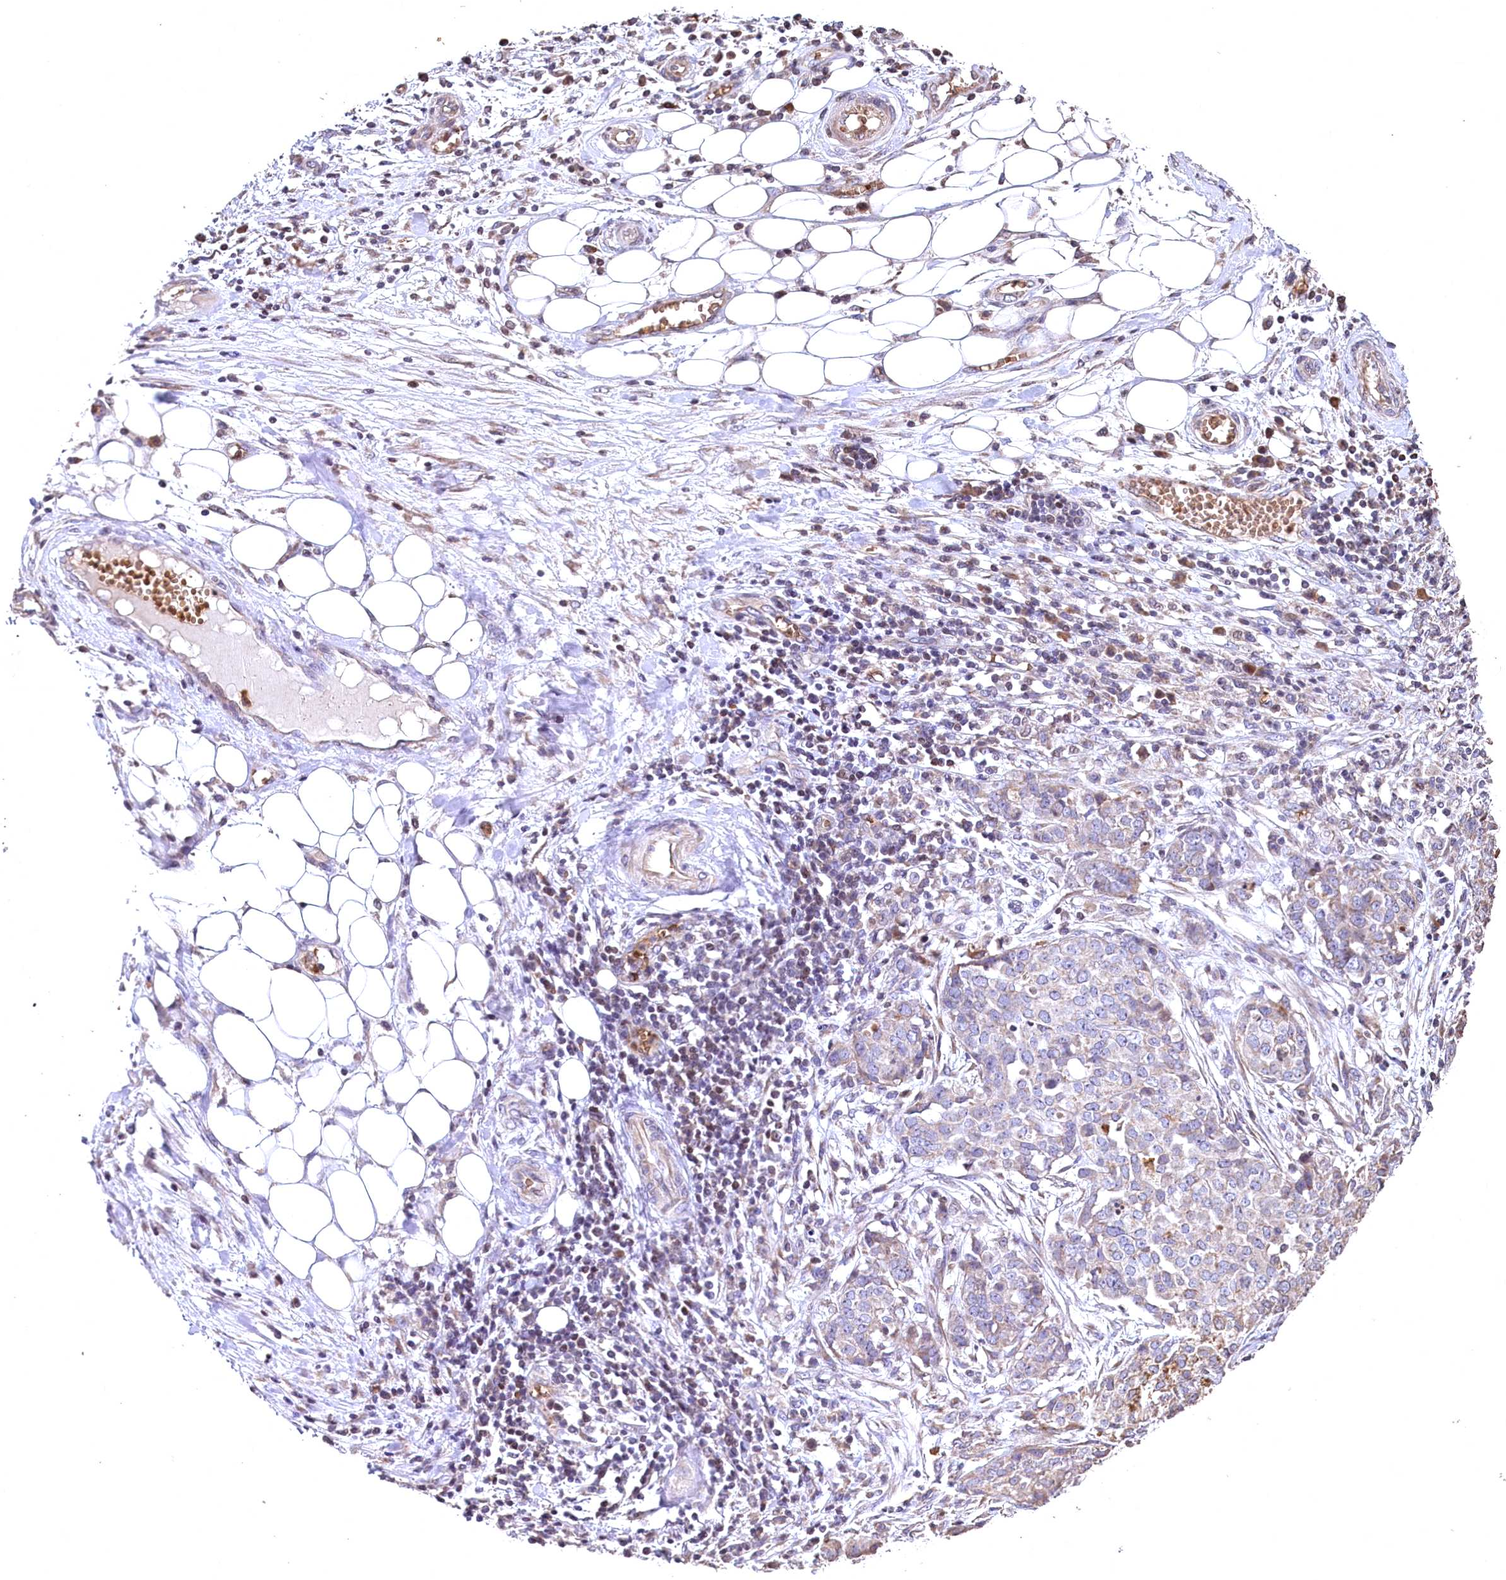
{"staining": {"intensity": "negative", "quantity": "none", "location": "none"}, "tissue": "ovarian cancer", "cell_type": "Tumor cells", "image_type": "cancer", "snomed": [{"axis": "morphology", "description": "Cystadenocarcinoma, serous, NOS"}, {"axis": "topography", "description": "Soft tissue"}, {"axis": "topography", "description": "Ovary"}], "caption": "DAB immunohistochemical staining of human ovarian cancer (serous cystadenocarcinoma) displays no significant positivity in tumor cells.", "gene": "SPTA1", "patient": {"sex": "female", "age": 57}}